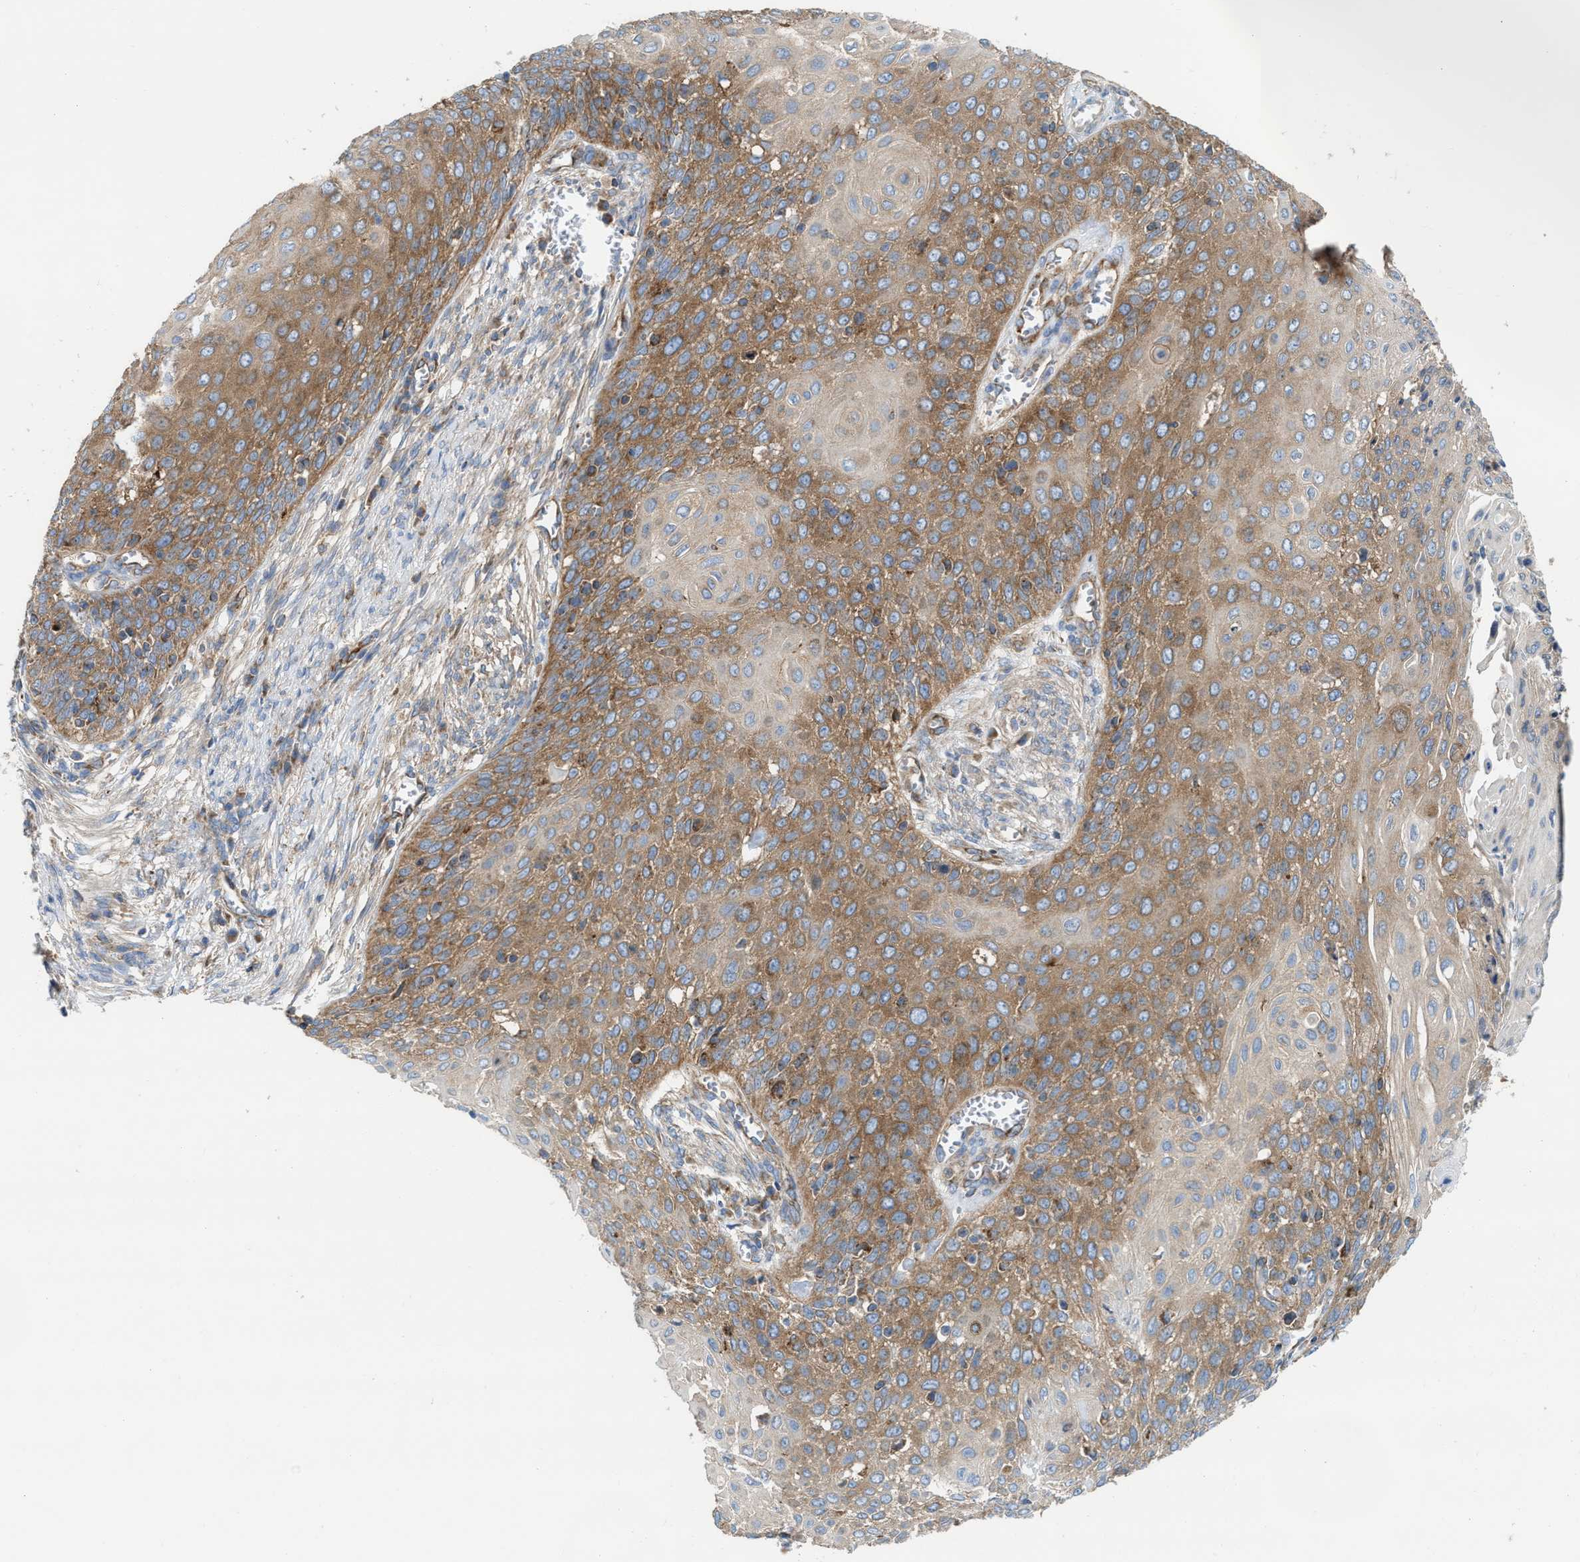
{"staining": {"intensity": "moderate", "quantity": ">75%", "location": "cytoplasmic/membranous"}, "tissue": "cervical cancer", "cell_type": "Tumor cells", "image_type": "cancer", "snomed": [{"axis": "morphology", "description": "Squamous cell carcinoma, NOS"}, {"axis": "topography", "description": "Cervix"}], "caption": "Immunohistochemistry of cervical cancer demonstrates medium levels of moderate cytoplasmic/membranous staining in approximately >75% of tumor cells.", "gene": "TBC1D15", "patient": {"sex": "female", "age": 39}}